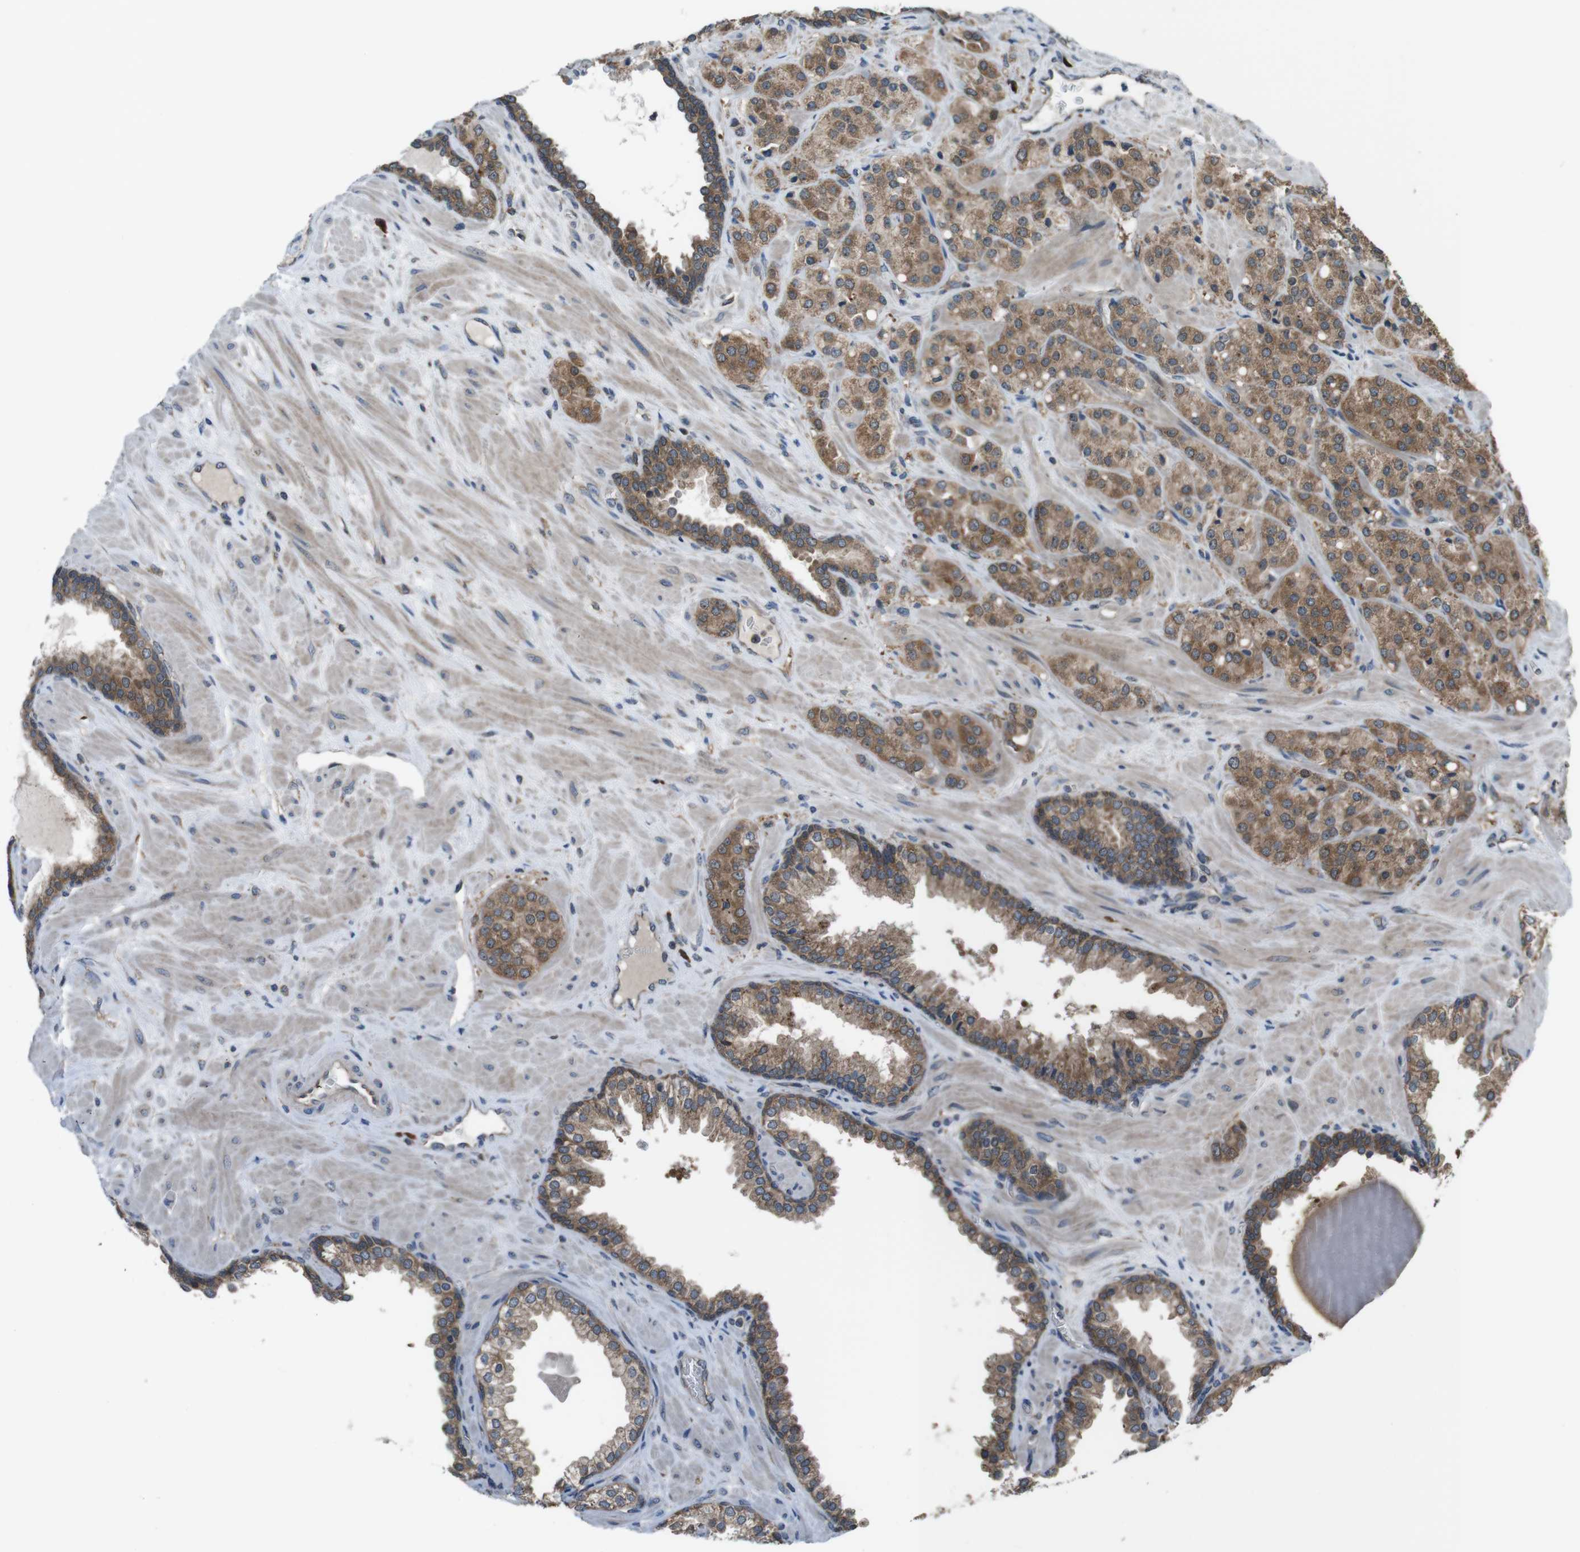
{"staining": {"intensity": "moderate", "quantity": ">75%", "location": "cytoplasmic/membranous"}, "tissue": "prostate cancer", "cell_type": "Tumor cells", "image_type": "cancer", "snomed": [{"axis": "morphology", "description": "Adenocarcinoma, High grade"}, {"axis": "topography", "description": "Prostate"}], "caption": "Immunohistochemical staining of human prostate cancer (high-grade adenocarcinoma) shows medium levels of moderate cytoplasmic/membranous protein staining in about >75% of tumor cells. The staining is performed using DAB brown chromogen to label protein expression. The nuclei are counter-stained blue using hematoxylin.", "gene": "SSR3", "patient": {"sex": "male", "age": 64}}